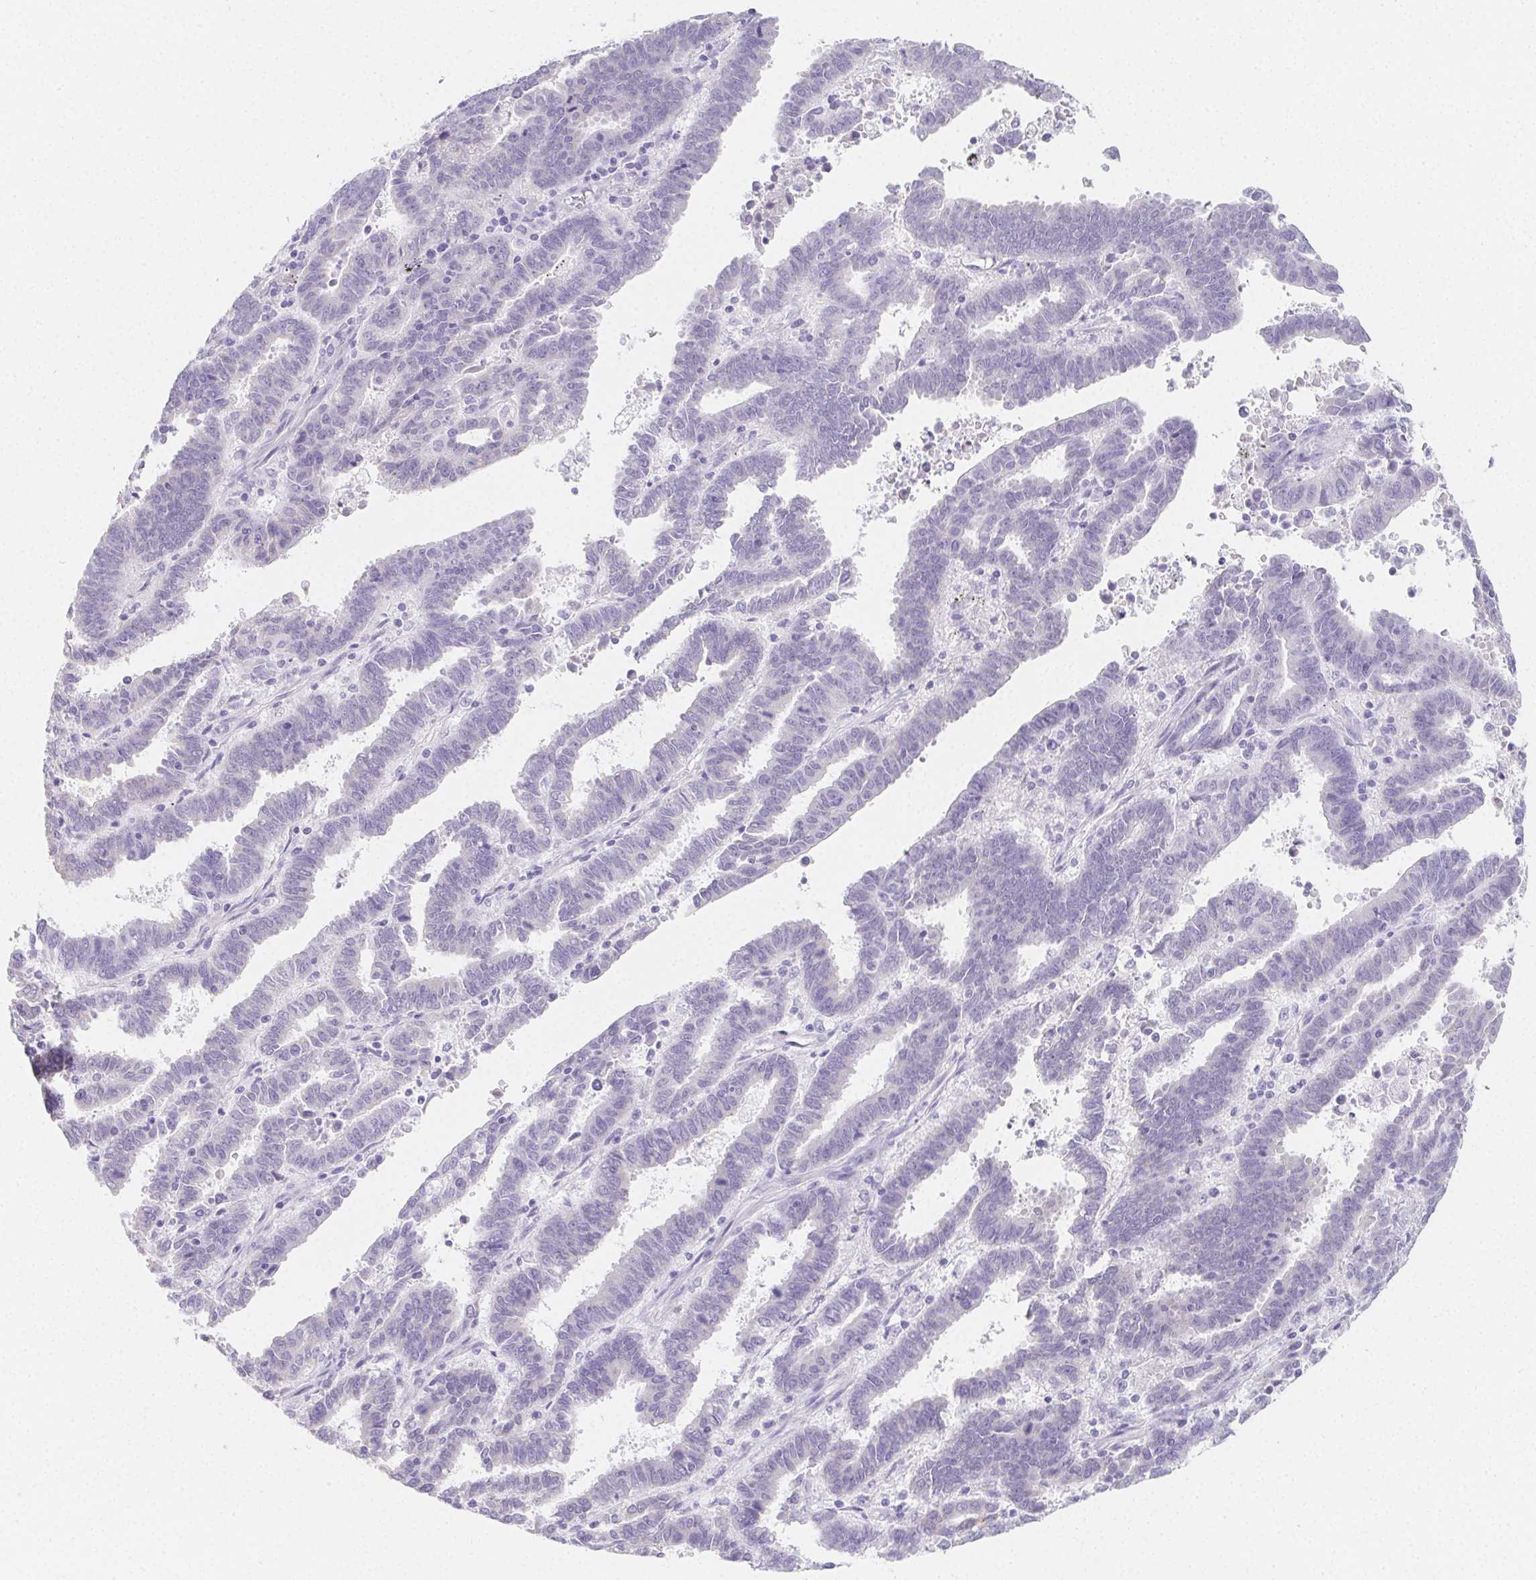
{"staining": {"intensity": "negative", "quantity": "none", "location": "none"}, "tissue": "endometrial cancer", "cell_type": "Tumor cells", "image_type": "cancer", "snomed": [{"axis": "morphology", "description": "Adenocarcinoma, NOS"}, {"axis": "topography", "description": "Uterus"}], "caption": "IHC image of neoplastic tissue: human endometrial cancer (adenocarcinoma) stained with DAB (3,3'-diaminobenzidine) demonstrates no significant protein expression in tumor cells.", "gene": "HRC", "patient": {"sex": "female", "age": 83}}